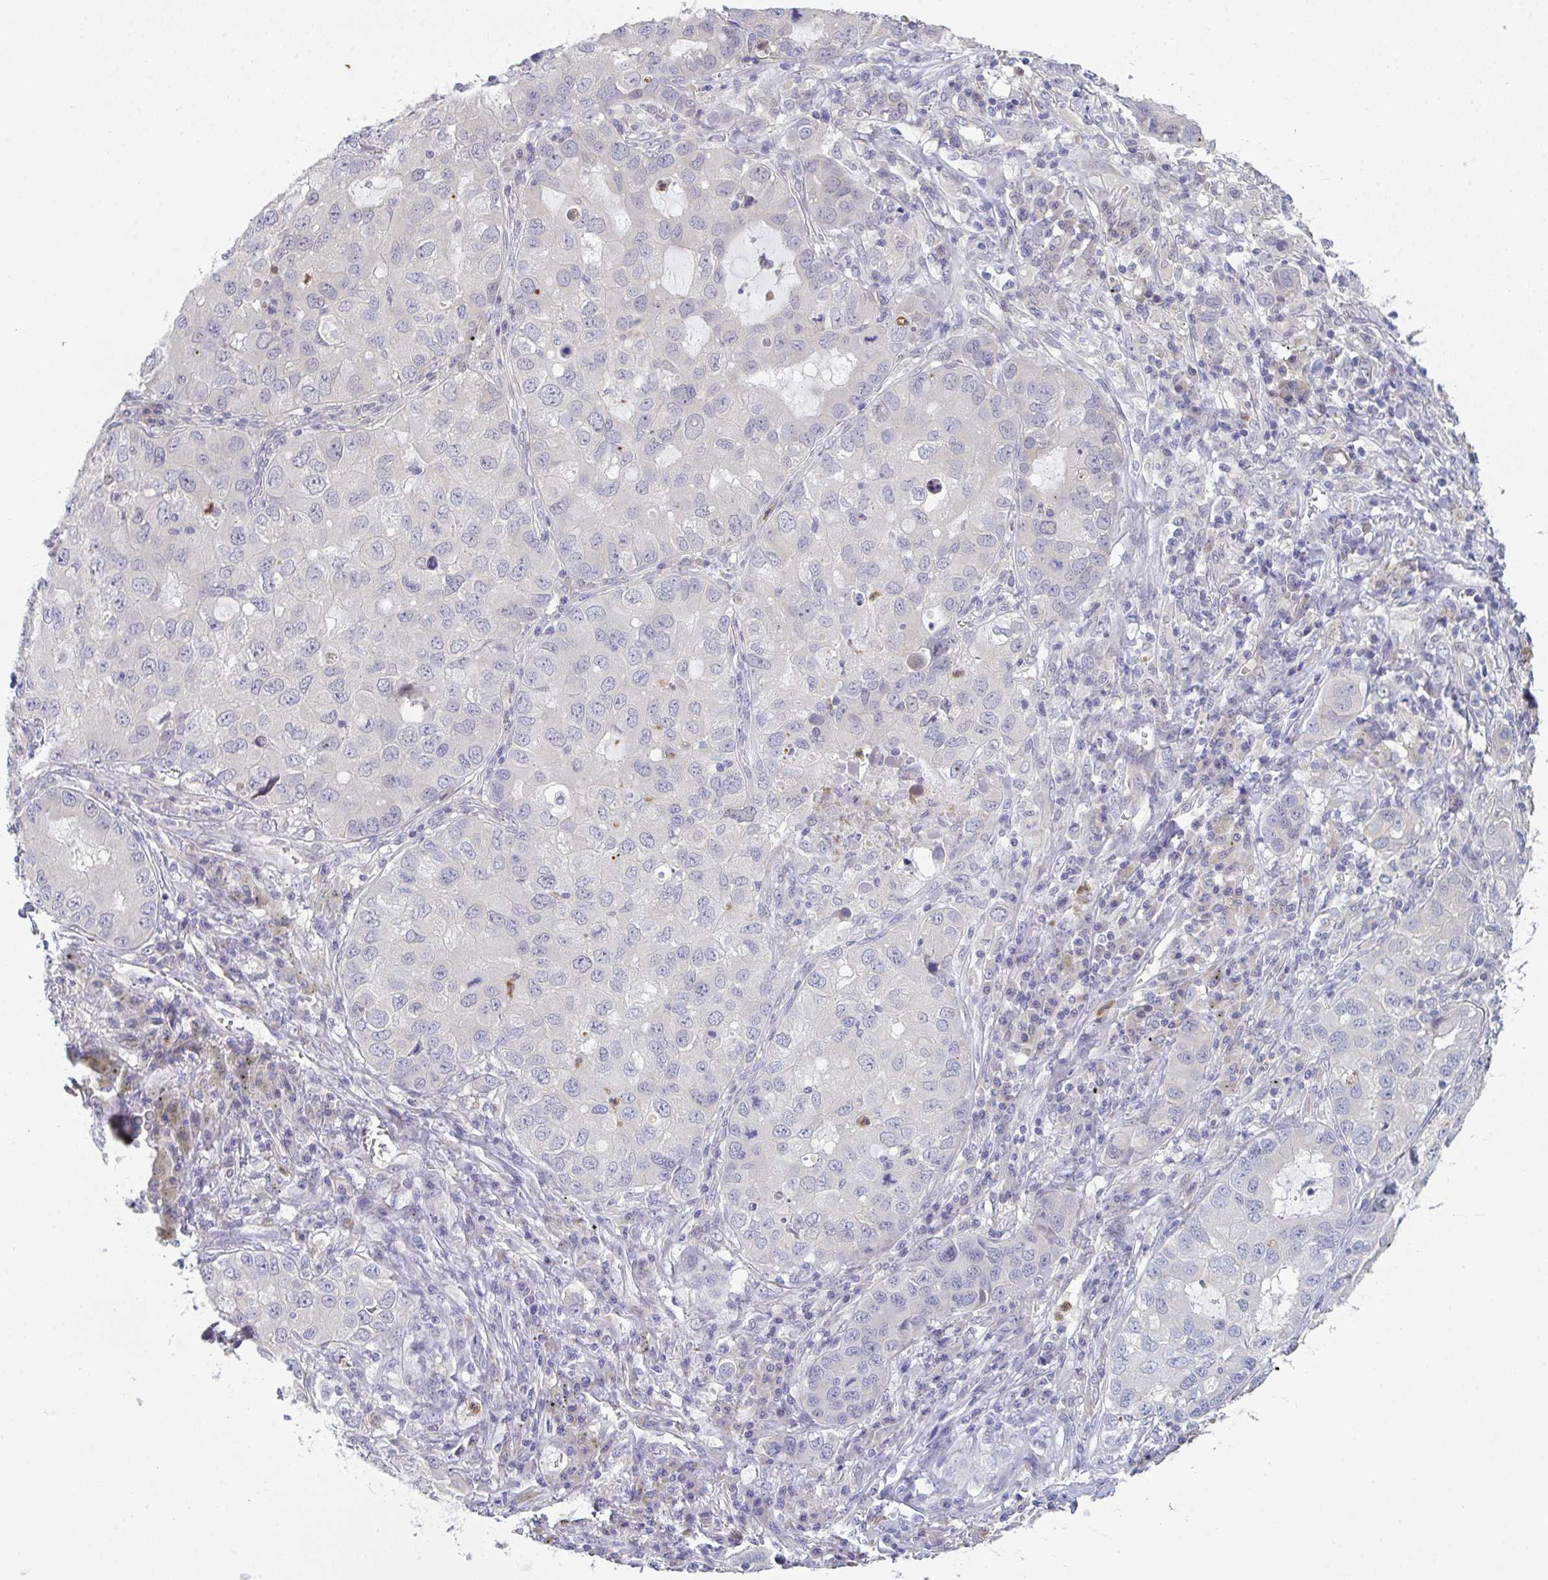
{"staining": {"intensity": "negative", "quantity": "none", "location": "none"}, "tissue": "lung cancer", "cell_type": "Tumor cells", "image_type": "cancer", "snomed": [{"axis": "morphology", "description": "Normal morphology"}, {"axis": "morphology", "description": "Adenocarcinoma, NOS"}, {"axis": "topography", "description": "Lymph node"}, {"axis": "topography", "description": "Lung"}], "caption": "Histopathology image shows no significant protein staining in tumor cells of adenocarcinoma (lung). The staining was performed using DAB to visualize the protein expression in brown, while the nuclei were stained in blue with hematoxylin (Magnification: 20x).", "gene": "RIOK1", "patient": {"sex": "female", "age": 51}}